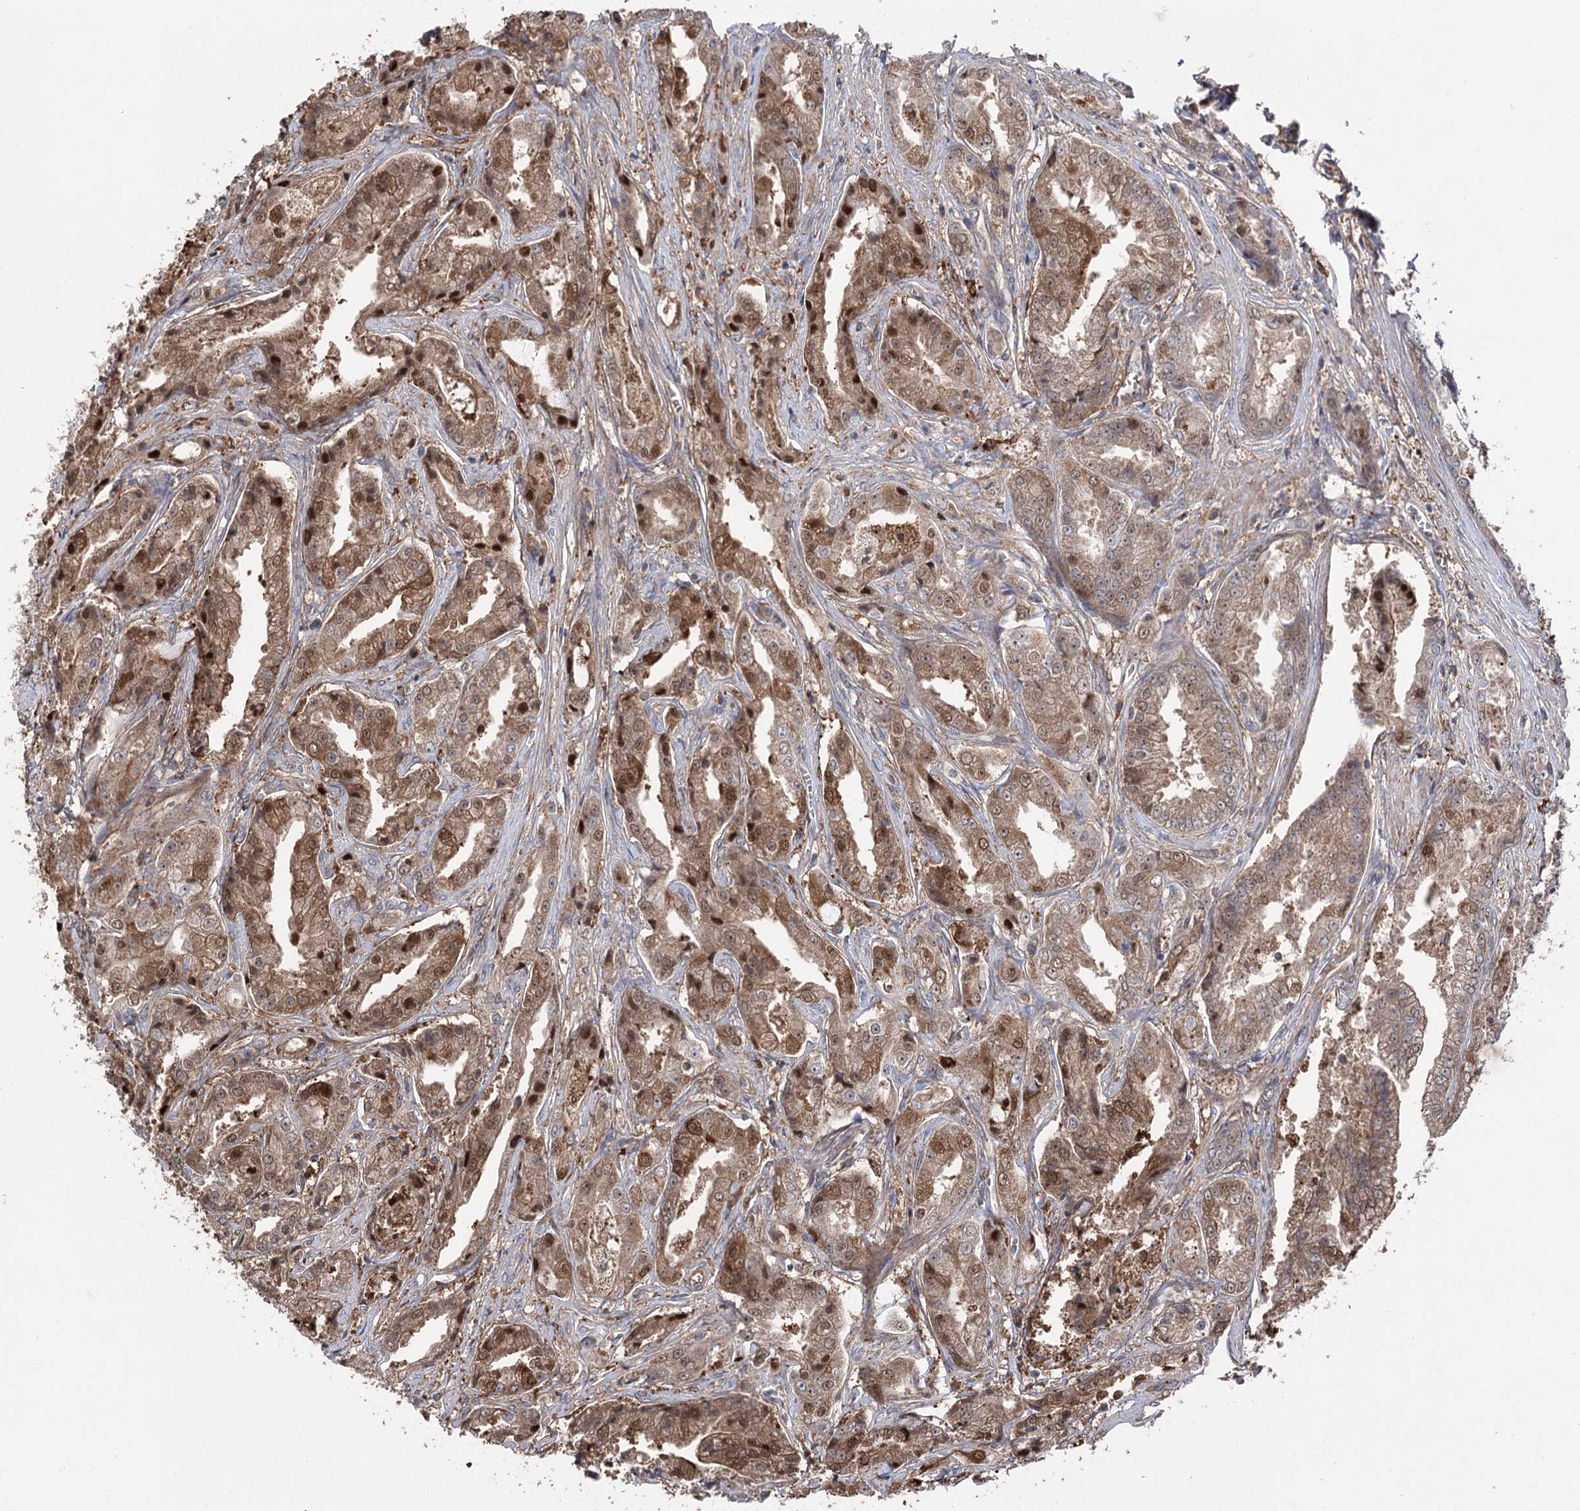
{"staining": {"intensity": "moderate", "quantity": ">75%", "location": "cytoplasmic/membranous,nuclear"}, "tissue": "prostate cancer", "cell_type": "Tumor cells", "image_type": "cancer", "snomed": [{"axis": "morphology", "description": "Adenocarcinoma, High grade"}, {"axis": "topography", "description": "Prostate"}], "caption": "Immunohistochemical staining of adenocarcinoma (high-grade) (prostate) shows medium levels of moderate cytoplasmic/membranous and nuclear protein staining in about >75% of tumor cells.", "gene": "OTUD1", "patient": {"sex": "male", "age": 72}}